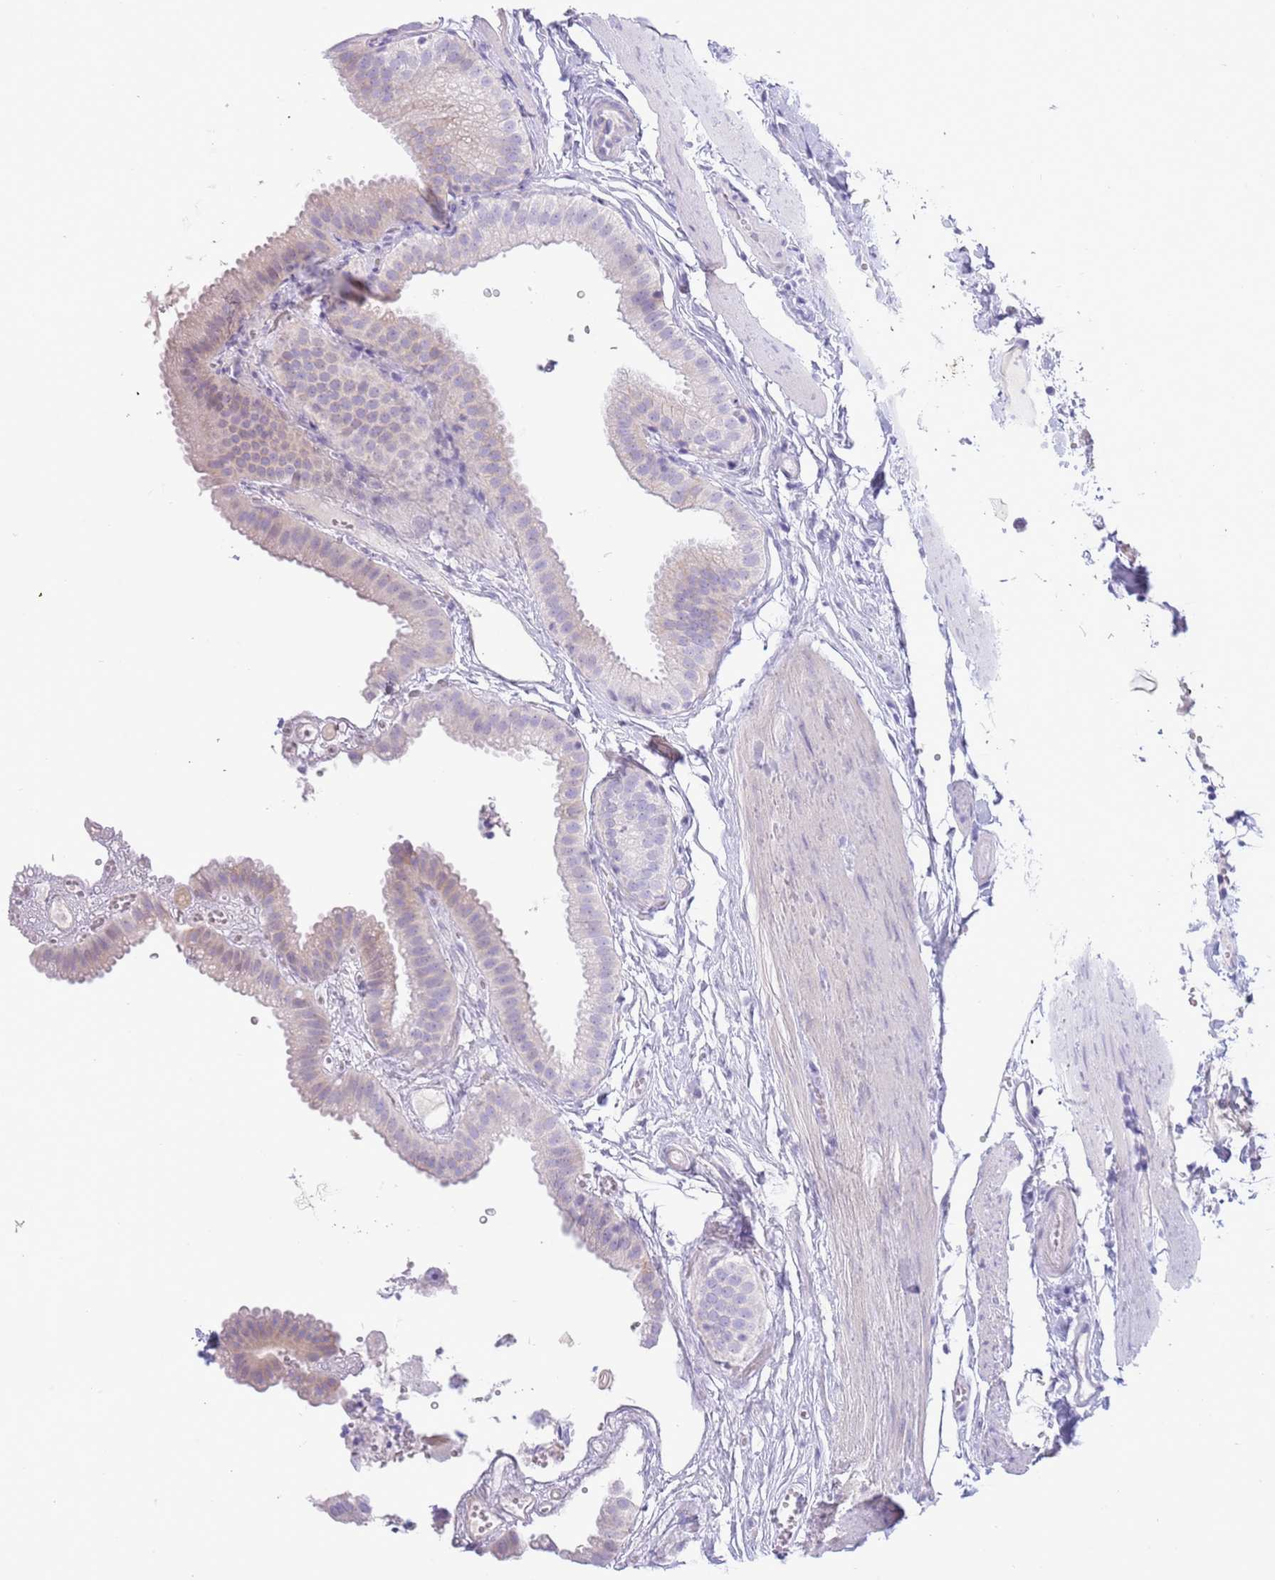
{"staining": {"intensity": "weak", "quantity": "<25%", "location": "cytoplasmic/membranous"}, "tissue": "gallbladder", "cell_type": "Glandular cells", "image_type": "normal", "snomed": [{"axis": "morphology", "description": "Normal tissue, NOS"}, {"axis": "topography", "description": "Gallbladder"}], "caption": "IHC photomicrograph of benign human gallbladder stained for a protein (brown), which exhibits no staining in glandular cells. (DAB IHC visualized using brightfield microscopy, high magnification).", "gene": "ACR", "patient": {"sex": "female", "age": 61}}